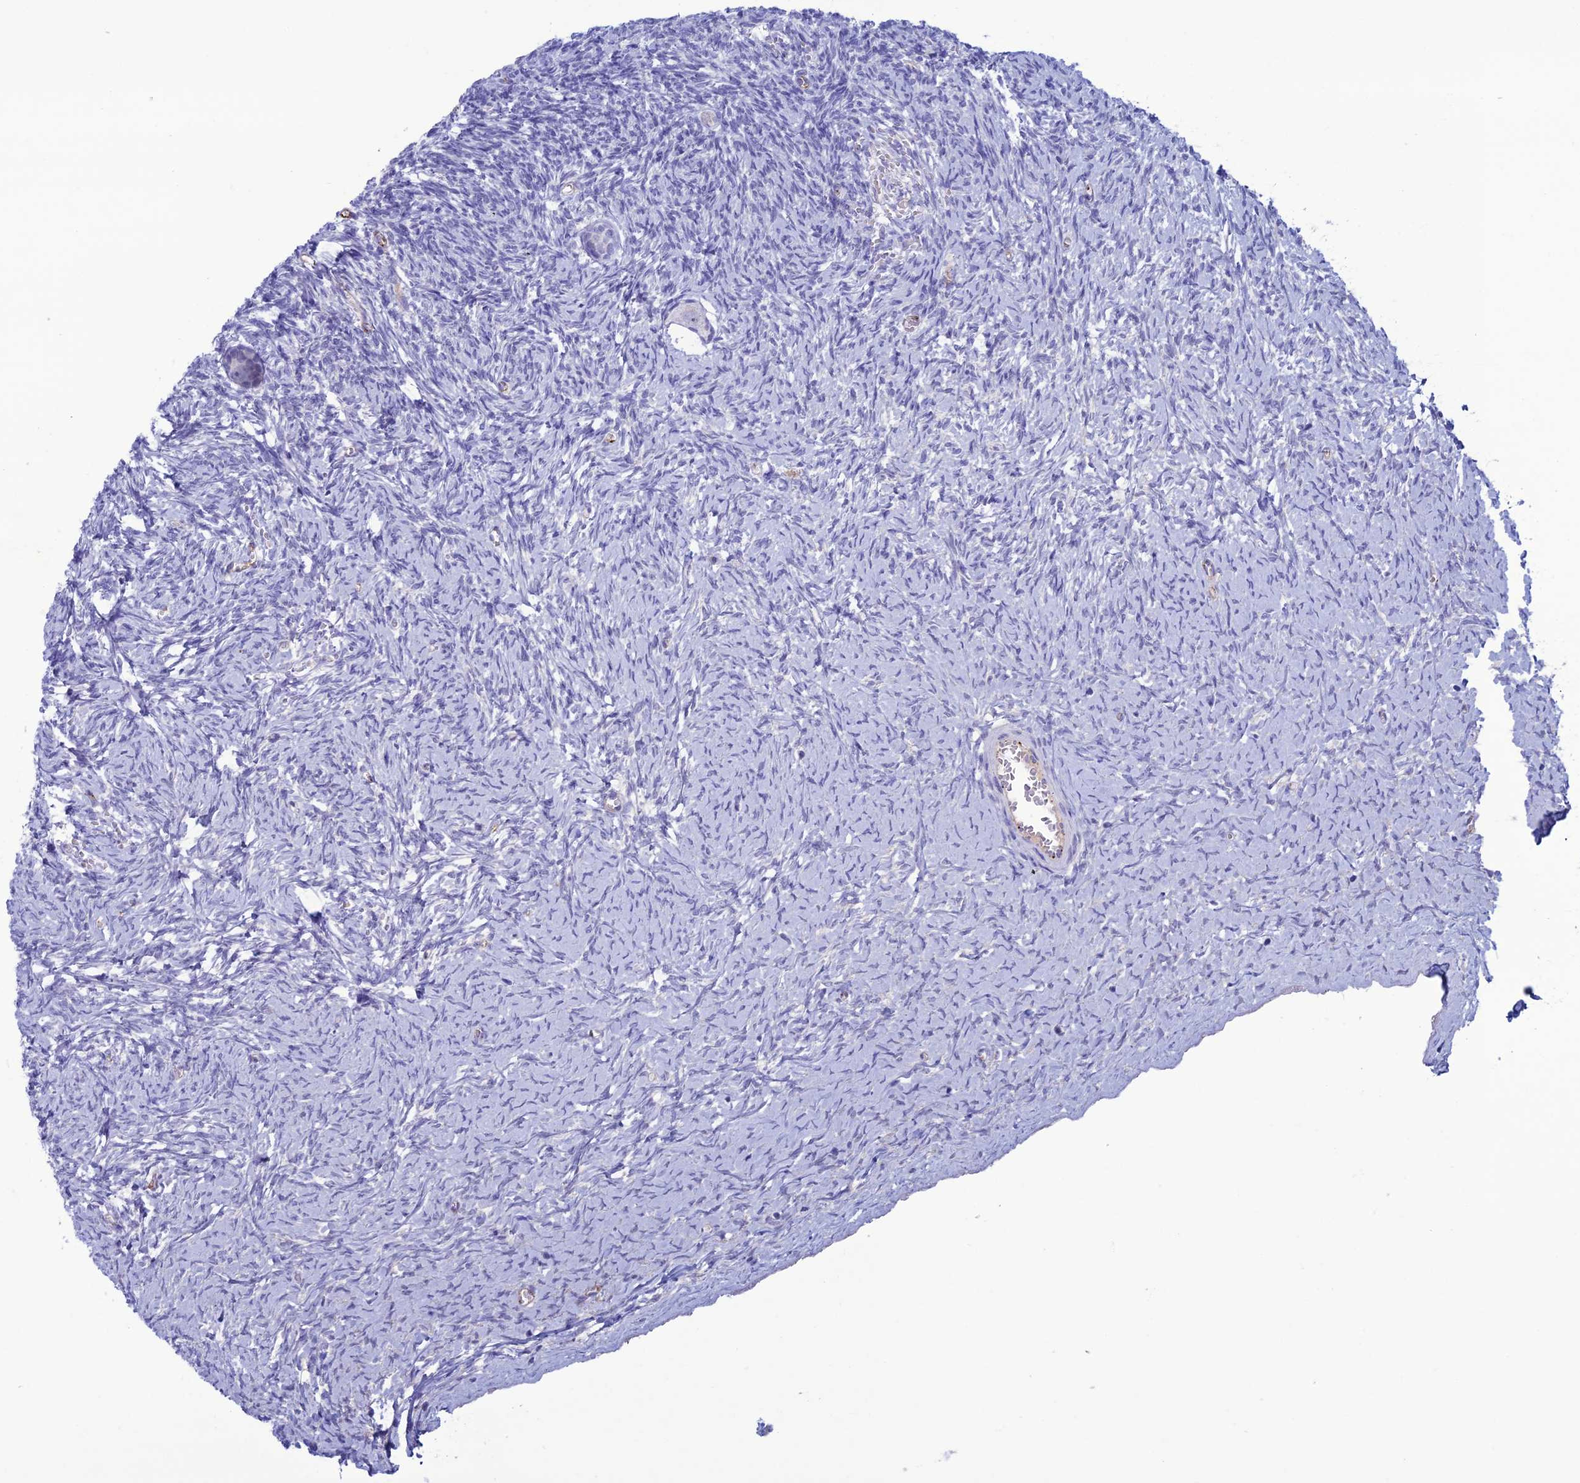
{"staining": {"intensity": "negative", "quantity": "none", "location": "none"}, "tissue": "ovary", "cell_type": "Follicle cells", "image_type": "normal", "snomed": [{"axis": "morphology", "description": "Normal tissue, NOS"}, {"axis": "topography", "description": "Ovary"}], "caption": "A high-resolution photomicrograph shows immunohistochemistry staining of unremarkable ovary, which displays no significant expression in follicle cells. (Stains: DAB immunohistochemistry (IHC) with hematoxylin counter stain, Microscopy: brightfield microscopy at high magnification).", "gene": "CDC42EP5", "patient": {"sex": "female", "age": 39}}